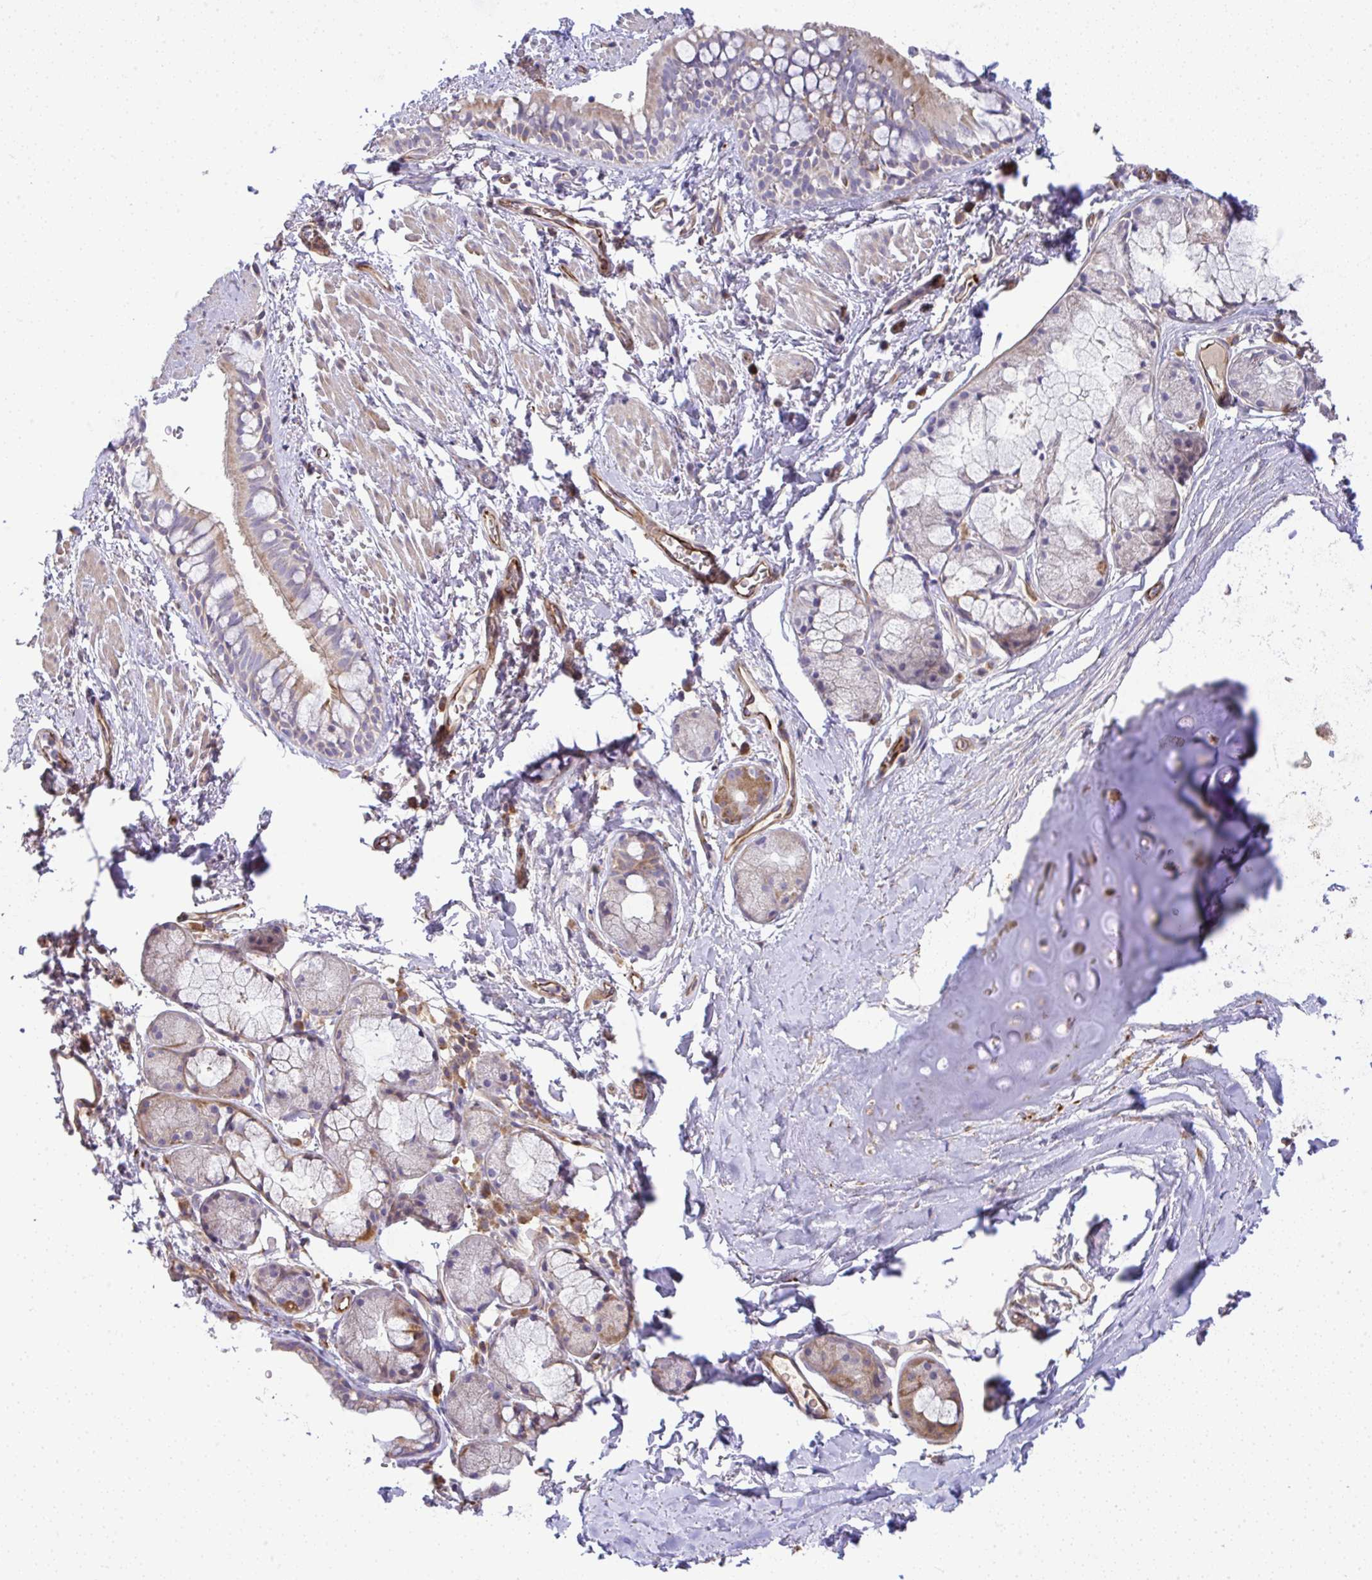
{"staining": {"intensity": "moderate", "quantity": "25%-75%", "location": "cytoplasmic/membranous"}, "tissue": "bronchus", "cell_type": "Respiratory epithelial cells", "image_type": "normal", "snomed": [{"axis": "morphology", "description": "Normal tissue, NOS"}, {"axis": "topography", "description": "Lymph node"}, {"axis": "topography", "description": "Cartilage tissue"}, {"axis": "topography", "description": "Bronchus"}], "caption": "An IHC micrograph of unremarkable tissue is shown. Protein staining in brown shows moderate cytoplasmic/membranous positivity in bronchus within respiratory epithelial cells.", "gene": "GRID2", "patient": {"sex": "female", "age": 70}}